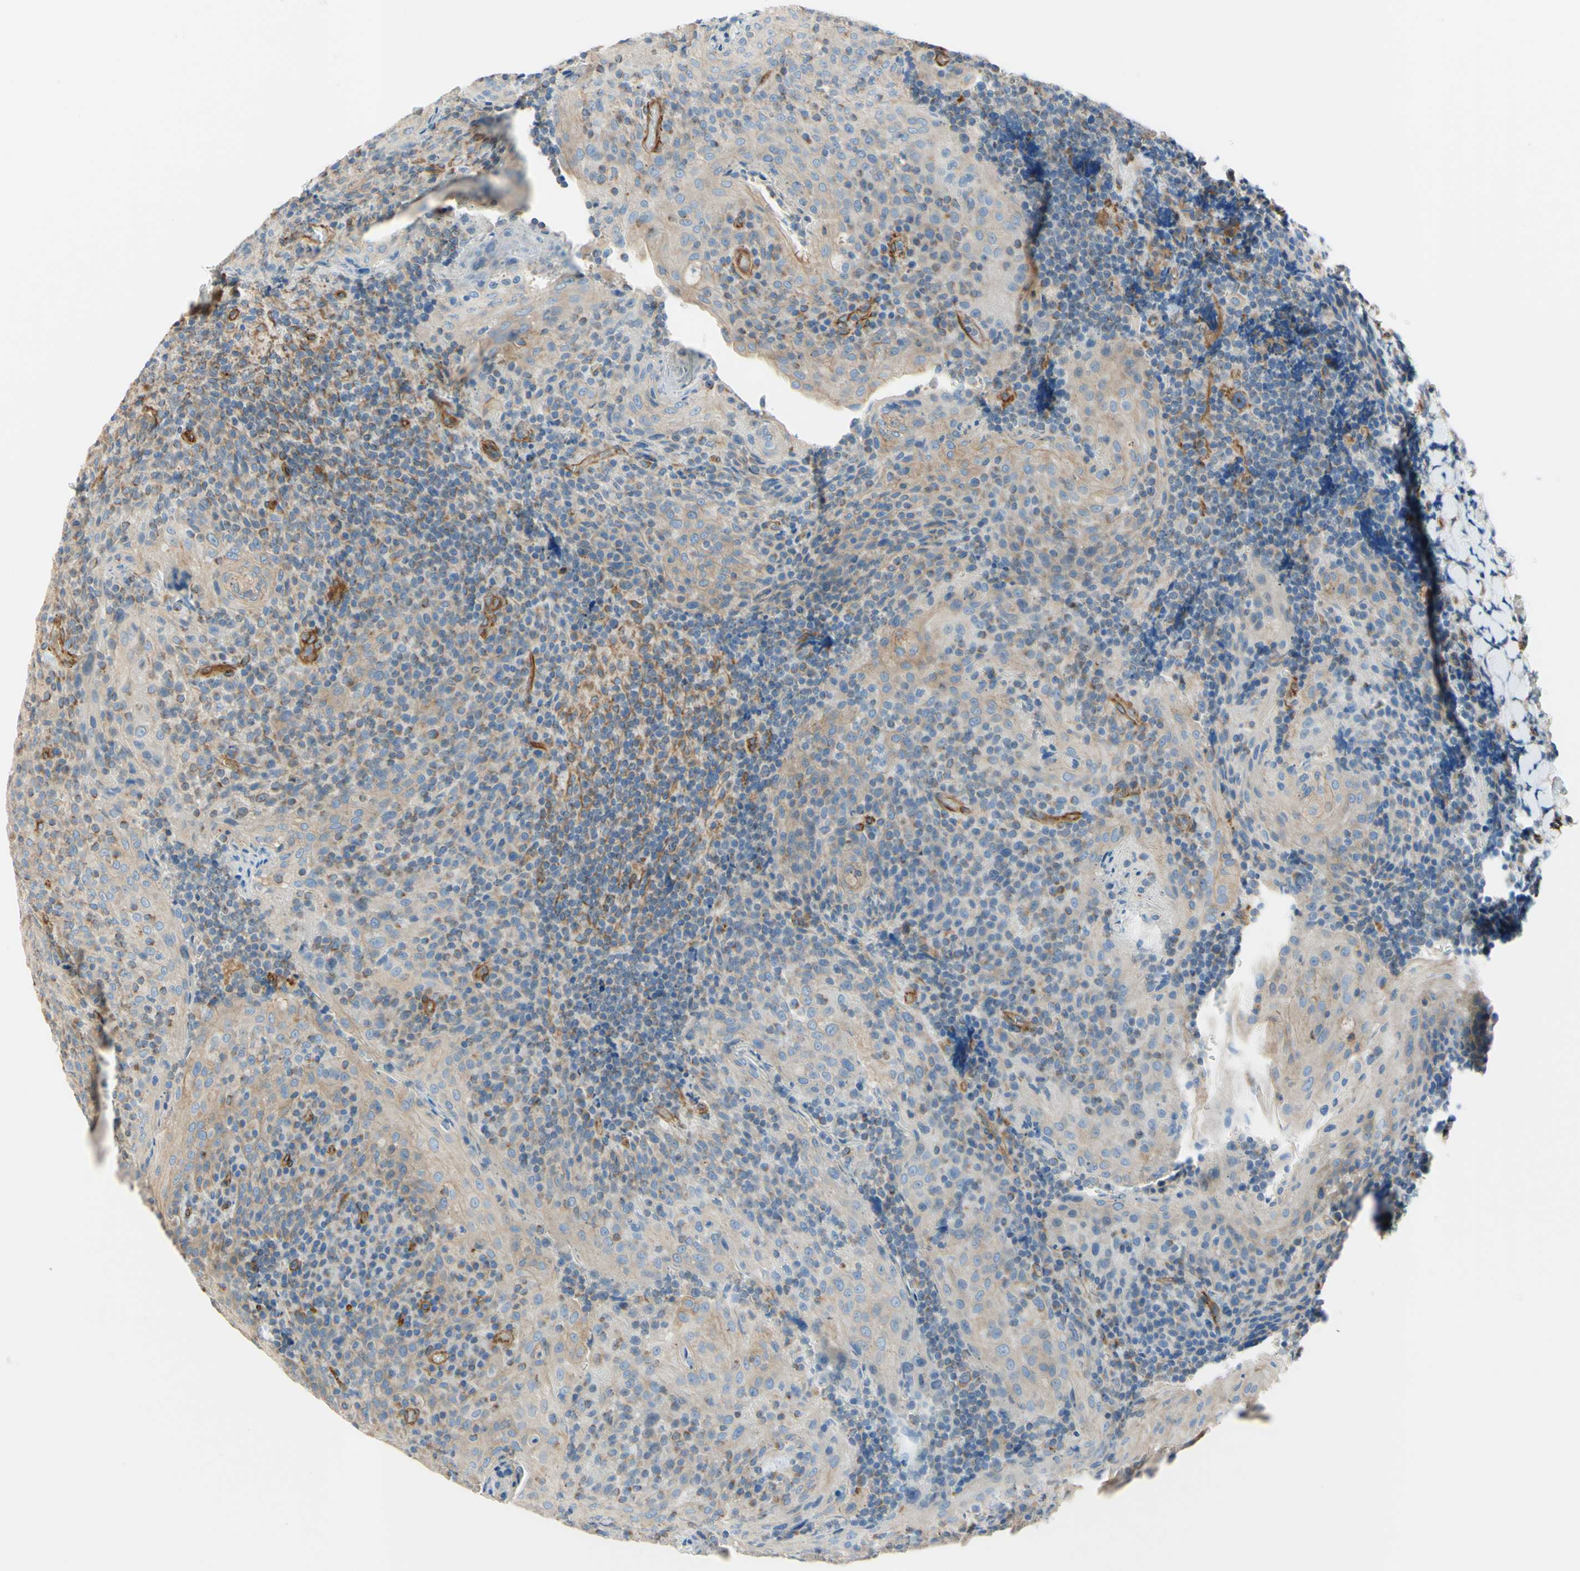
{"staining": {"intensity": "weak", "quantity": ">75%", "location": "cytoplasmic/membranous"}, "tissue": "tonsil", "cell_type": "Germinal center cells", "image_type": "normal", "snomed": [{"axis": "morphology", "description": "Normal tissue, NOS"}, {"axis": "topography", "description": "Tonsil"}], "caption": "The immunohistochemical stain highlights weak cytoplasmic/membranous positivity in germinal center cells of normal tonsil.", "gene": "ENDOD1", "patient": {"sex": "male", "age": 17}}